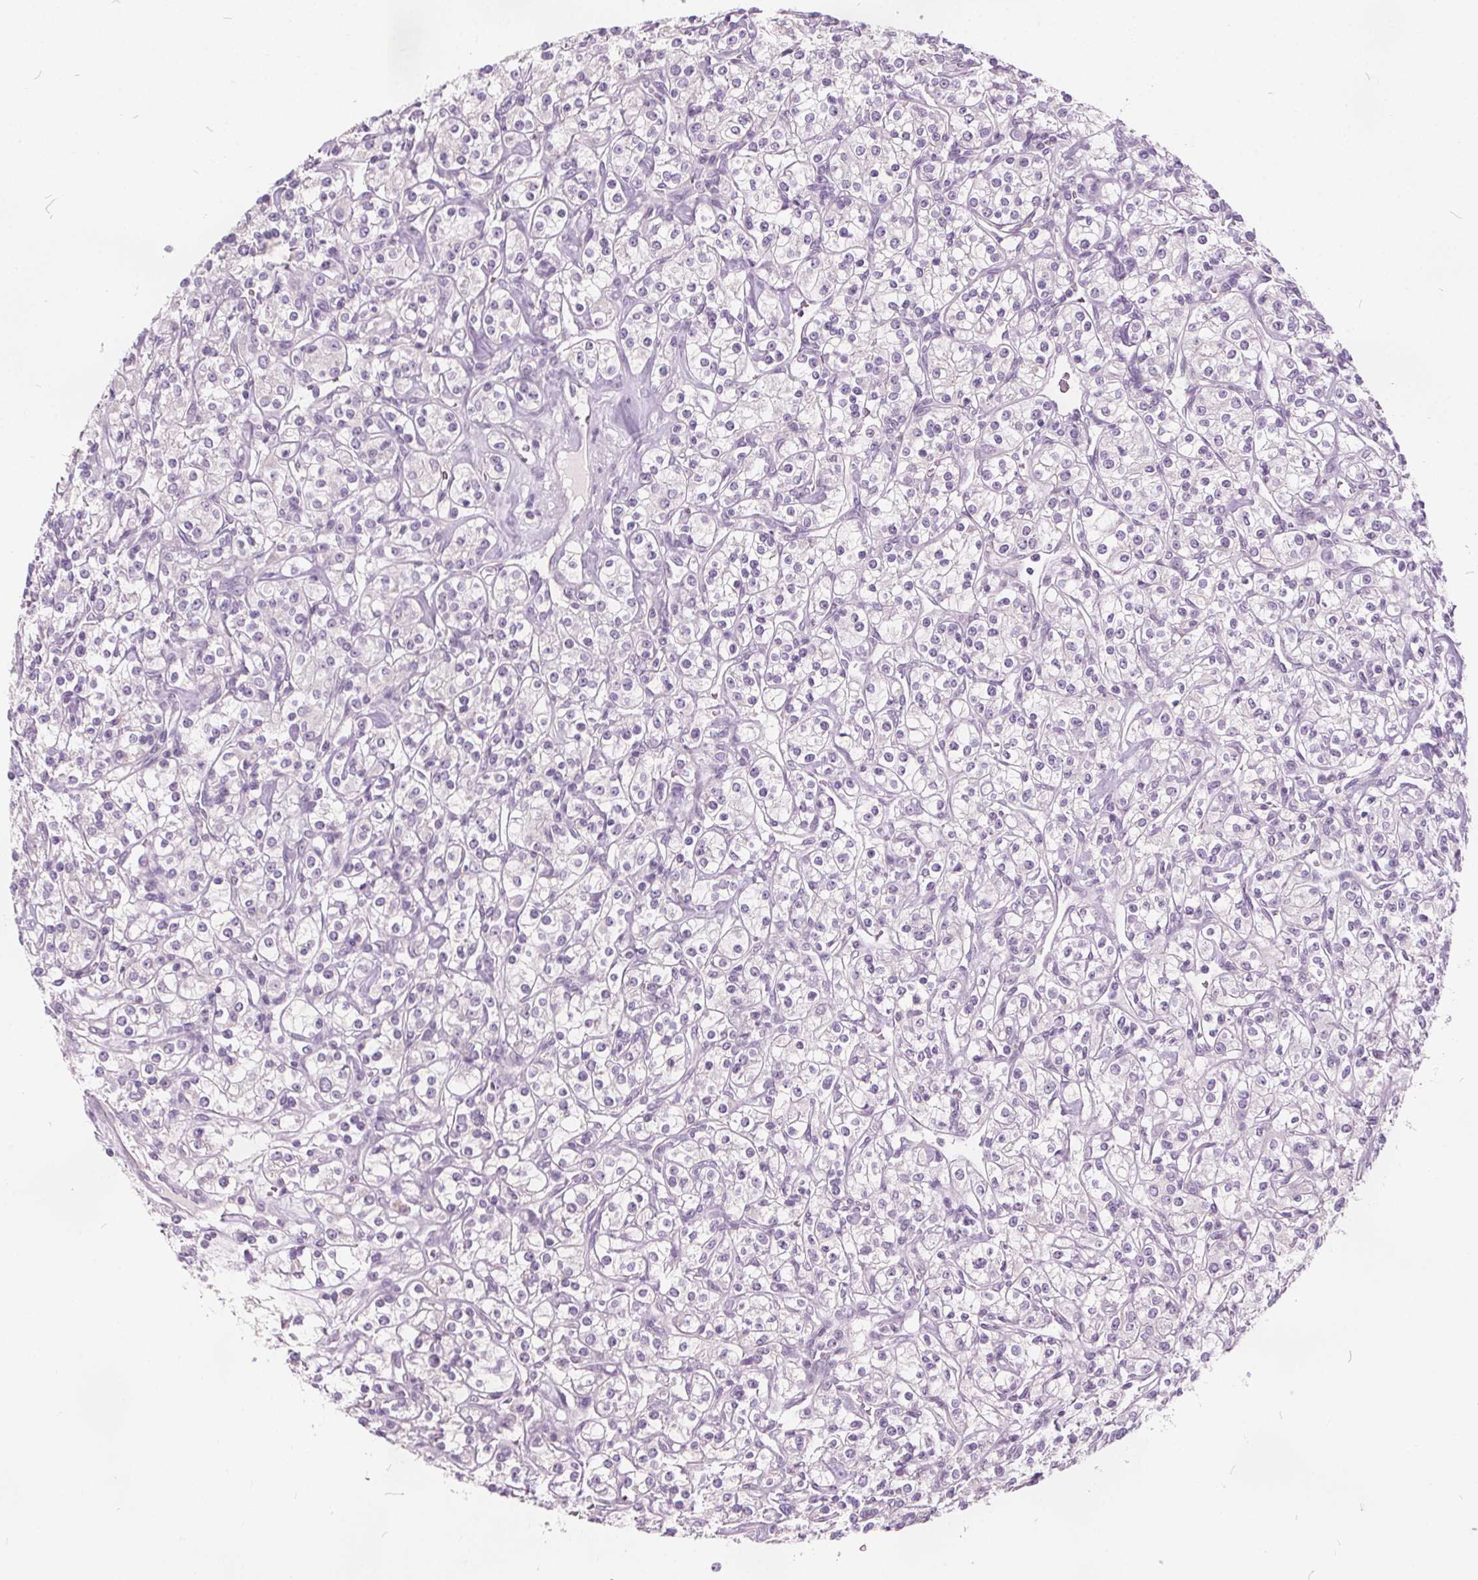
{"staining": {"intensity": "negative", "quantity": "none", "location": "none"}, "tissue": "renal cancer", "cell_type": "Tumor cells", "image_type": "cancer", "snomed": [{"axis": "morphology", "description": "Adenocarcinoma, NOS"}, {"axis": "topography", "description": "Kidney"}], "caption": "A high-resolution micrograph shows immunohistochemistry staining of adenocarcinoma (renal), which reveals no significant positivity in tumor cells.", "gene": "ACOX2", "patient": {"sex": "male", "age": 77}}